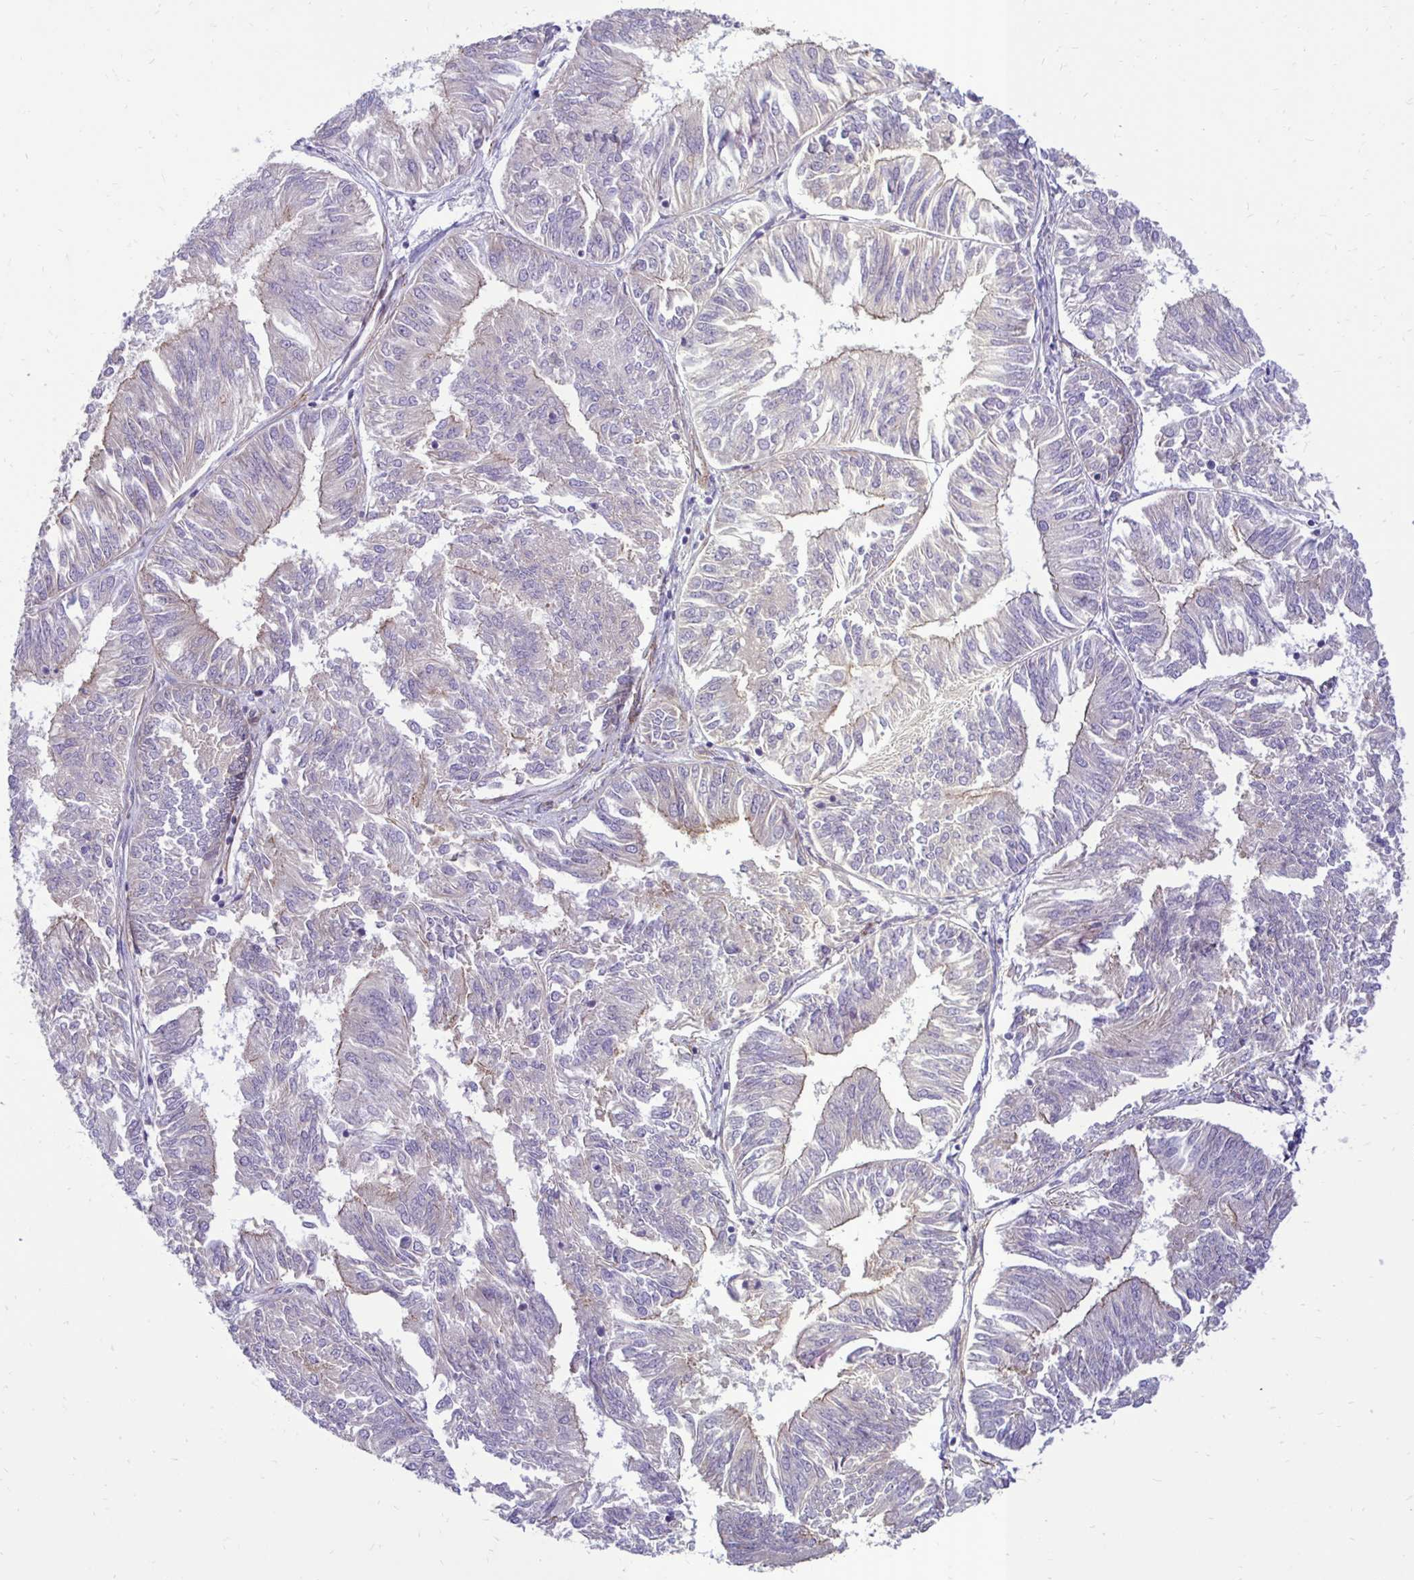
{"staining": {"intensity": "negative", "quantity": "none", "location": "none"}, "tissue": "endometrial cancer", "cell_type": "Tumor cells", "image_type": "cancer", "snomed": [{"axis": "morphology", "description": "Adenocarcinoma, NOS"}, {"axis": "topography", "description": "Endometrium"}], "caption": "A photomicrograph of human endometrial cancer (adenocarcinoma) is negative for staining in tumor cells. (IHC, brightfield microscopy, high magnification).", "gene": "CTPS1", "patient": {"sex": "female", "age": 58}}